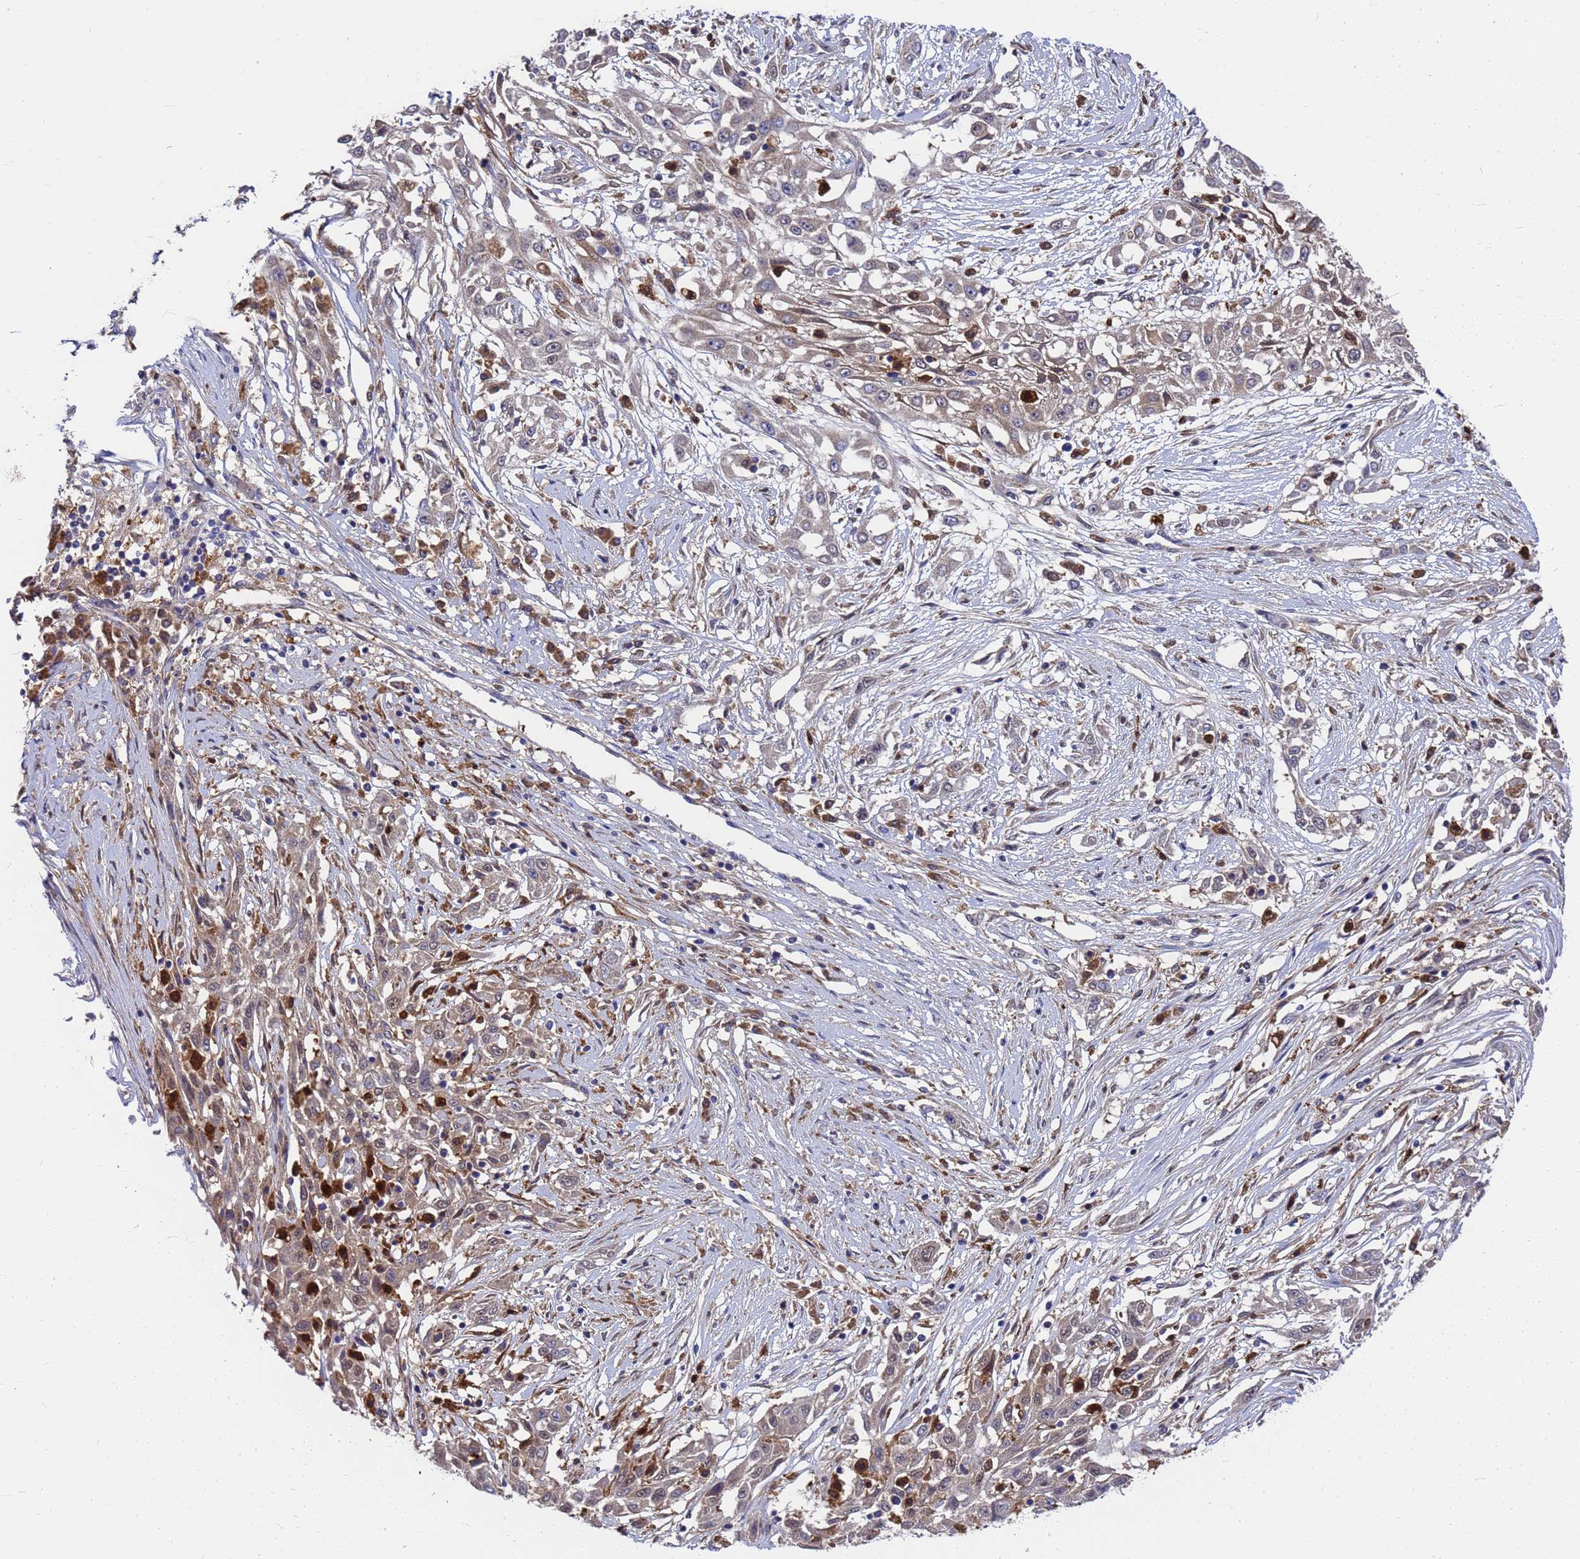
{"staining": {"intensity": "negative", "quantity": "none", "location": "none"}, "tissue": "skin cancer", "cell_type": "Tumor cells", "image_type": "cancer", "snomed": [{"axis": "morphology", "description": "Squamous cell carcinoma, NOS"}, {"axis": "morphology", "description": "Squamous cell carcinoma, metastatic, NOS"}, {"axis": "topography", "description": "Skin"}, {"axis": "topography", "description": "Lymph node"}], "caption": "An image of human skin cancer is negative for staining in tumor cells.", "gene": "SLC35E2B", "patient": {"sex": "male", "age": 75}}